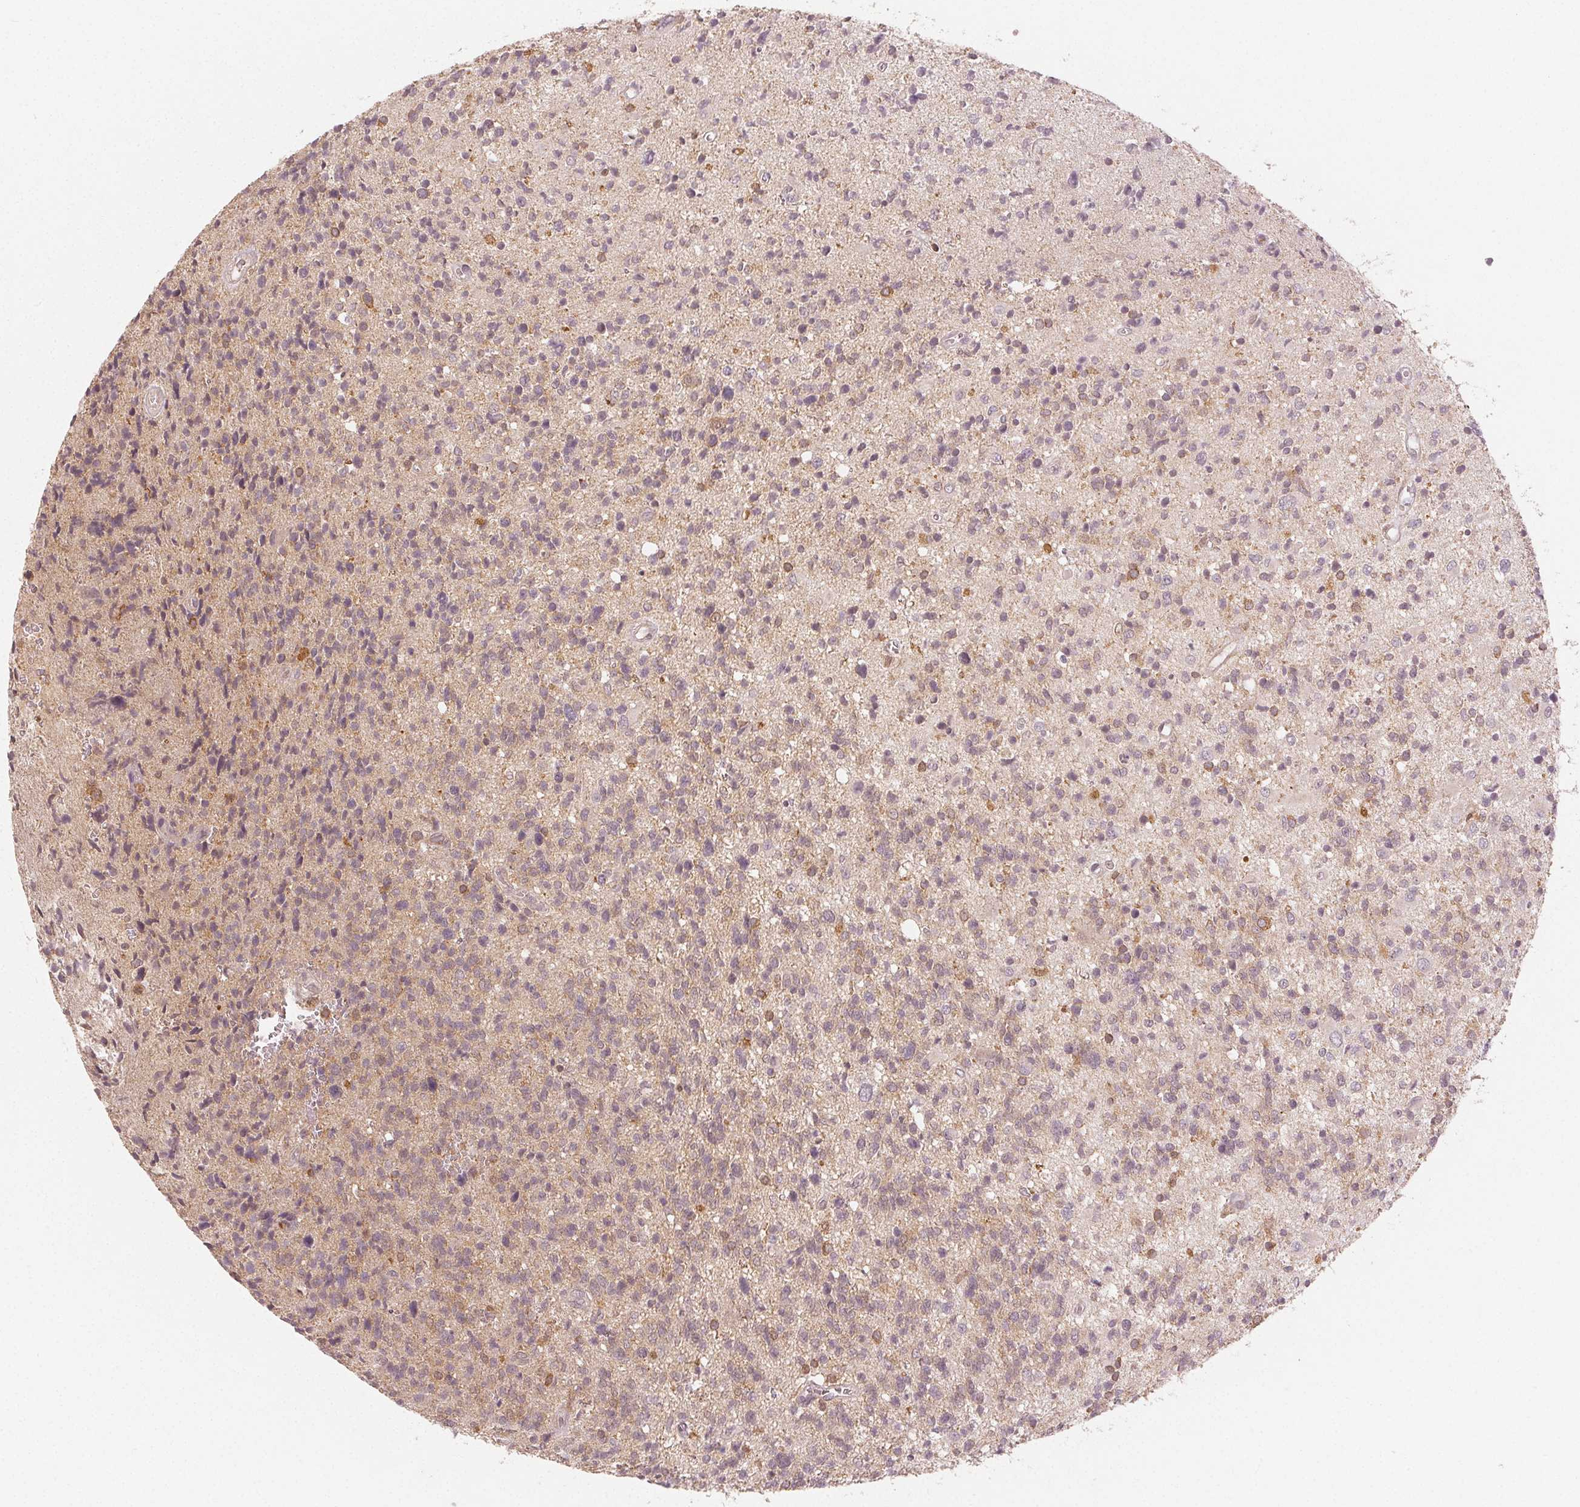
{"staining": {"intensity": "negative", "quantity": "none", "location": "none"}, "tissue": "glioma", "cell_type": "Tumor cells", "image_type": "cancer", "snomed": [{"axis": "morphology", "description": "Glioma, malignant, High grade"}, {"axis": "topography", "description": "Brain"}], "caption": "Immunohistochemical staining of human malignant high-grade glioma displays no significant expression in tumor cells. (DAB IHC with hematoxylin counter stain).", "gene": "MAPK14", "patient": {"sex": "male", "age": 29}}